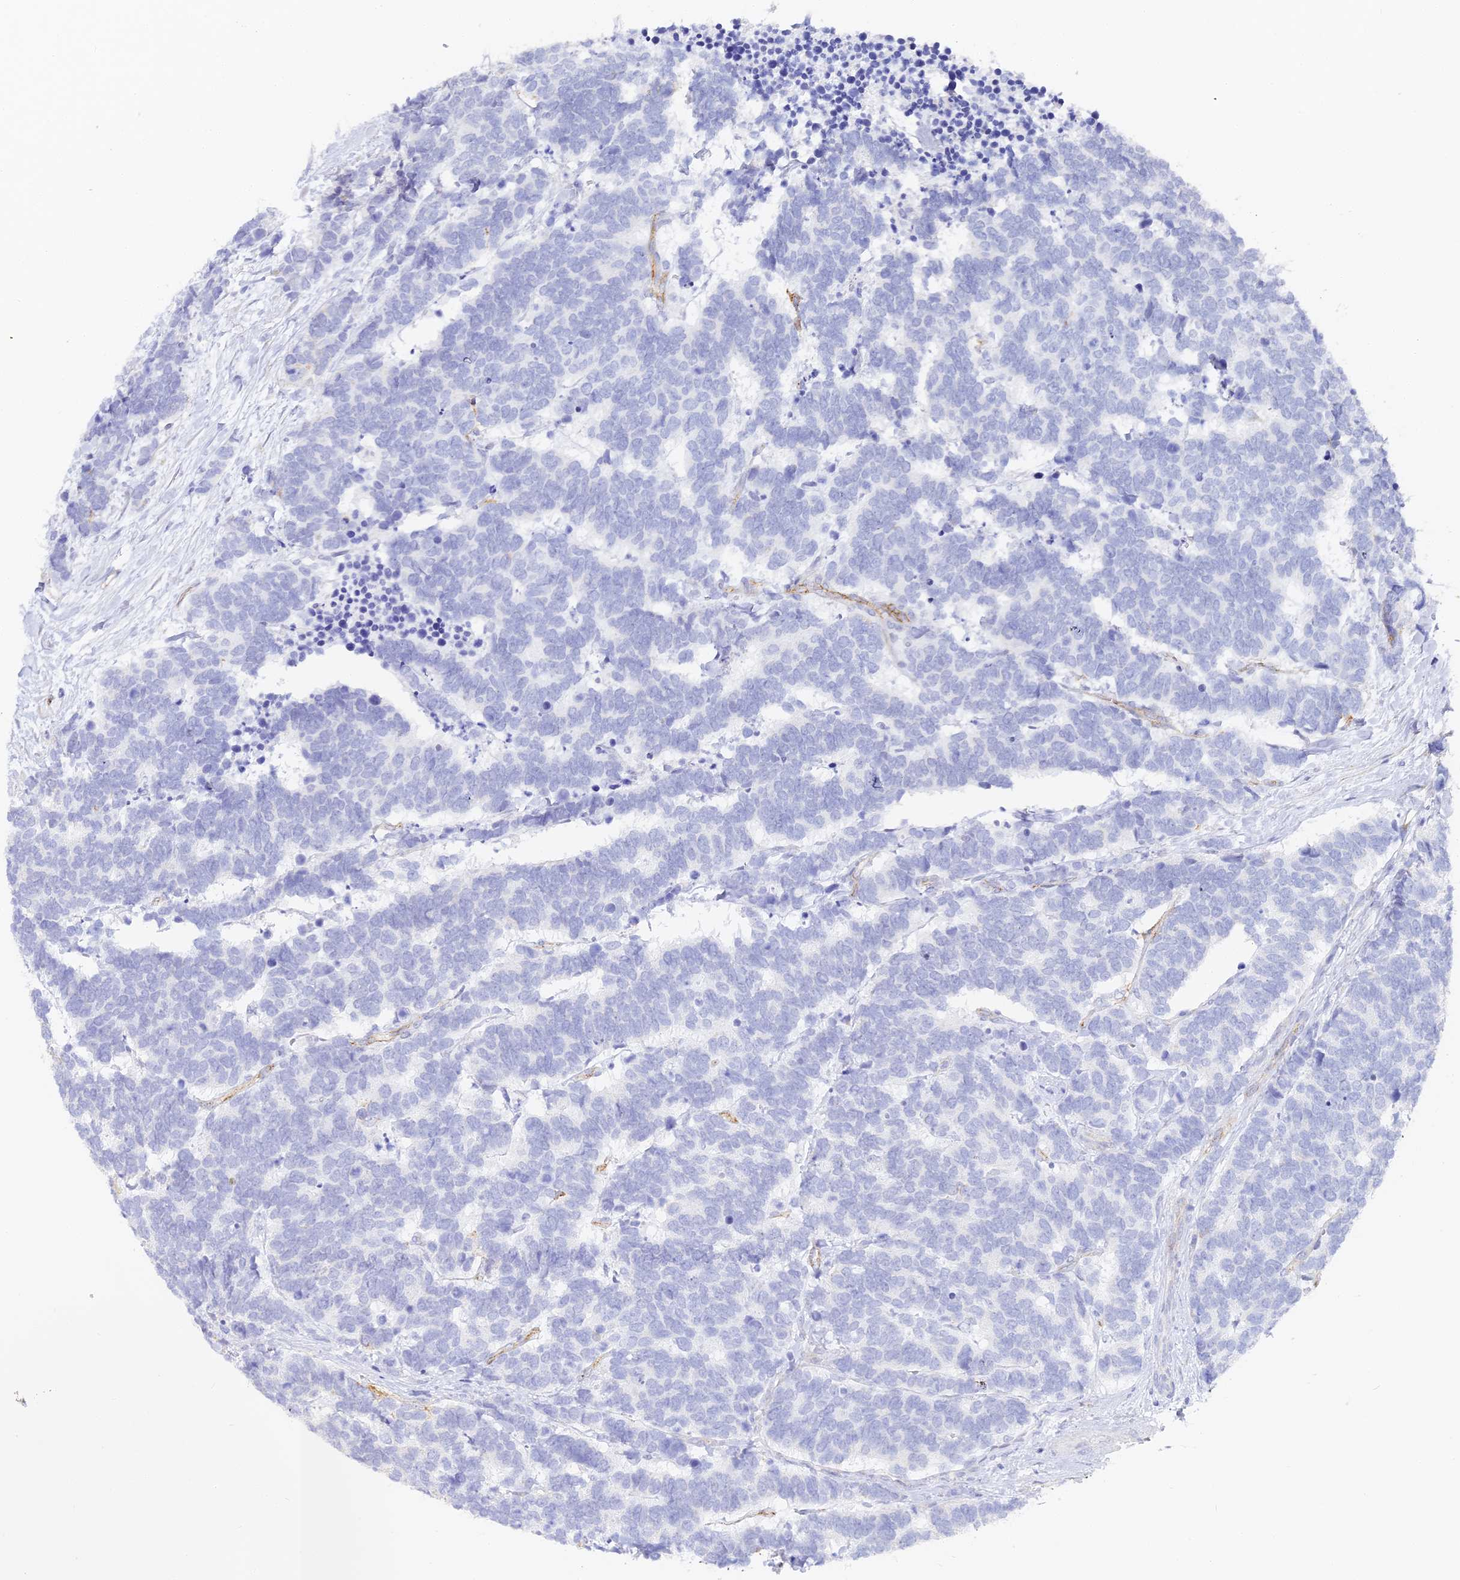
{"staining": {"intensity": "negative", "quantity": "none", "location": "none"}, "tissue": "carcinoid", "cell_type": "Tumor cells", "image_type": "cancer", "snomed": [{"axis": "morphology", "description": "Carcinoma, NOS"}, {"axis": "morphology", "description": "Carcinoid, malignant, NOS"}, {"axis": "topography", "description": "Urinary bladder"}], "caption": "Carcinoid was stained to show a protein in brown. There is no significant expression in tumor cells.", "gene": "GJA1", "patient": {"sex": "male", "age": 57}}